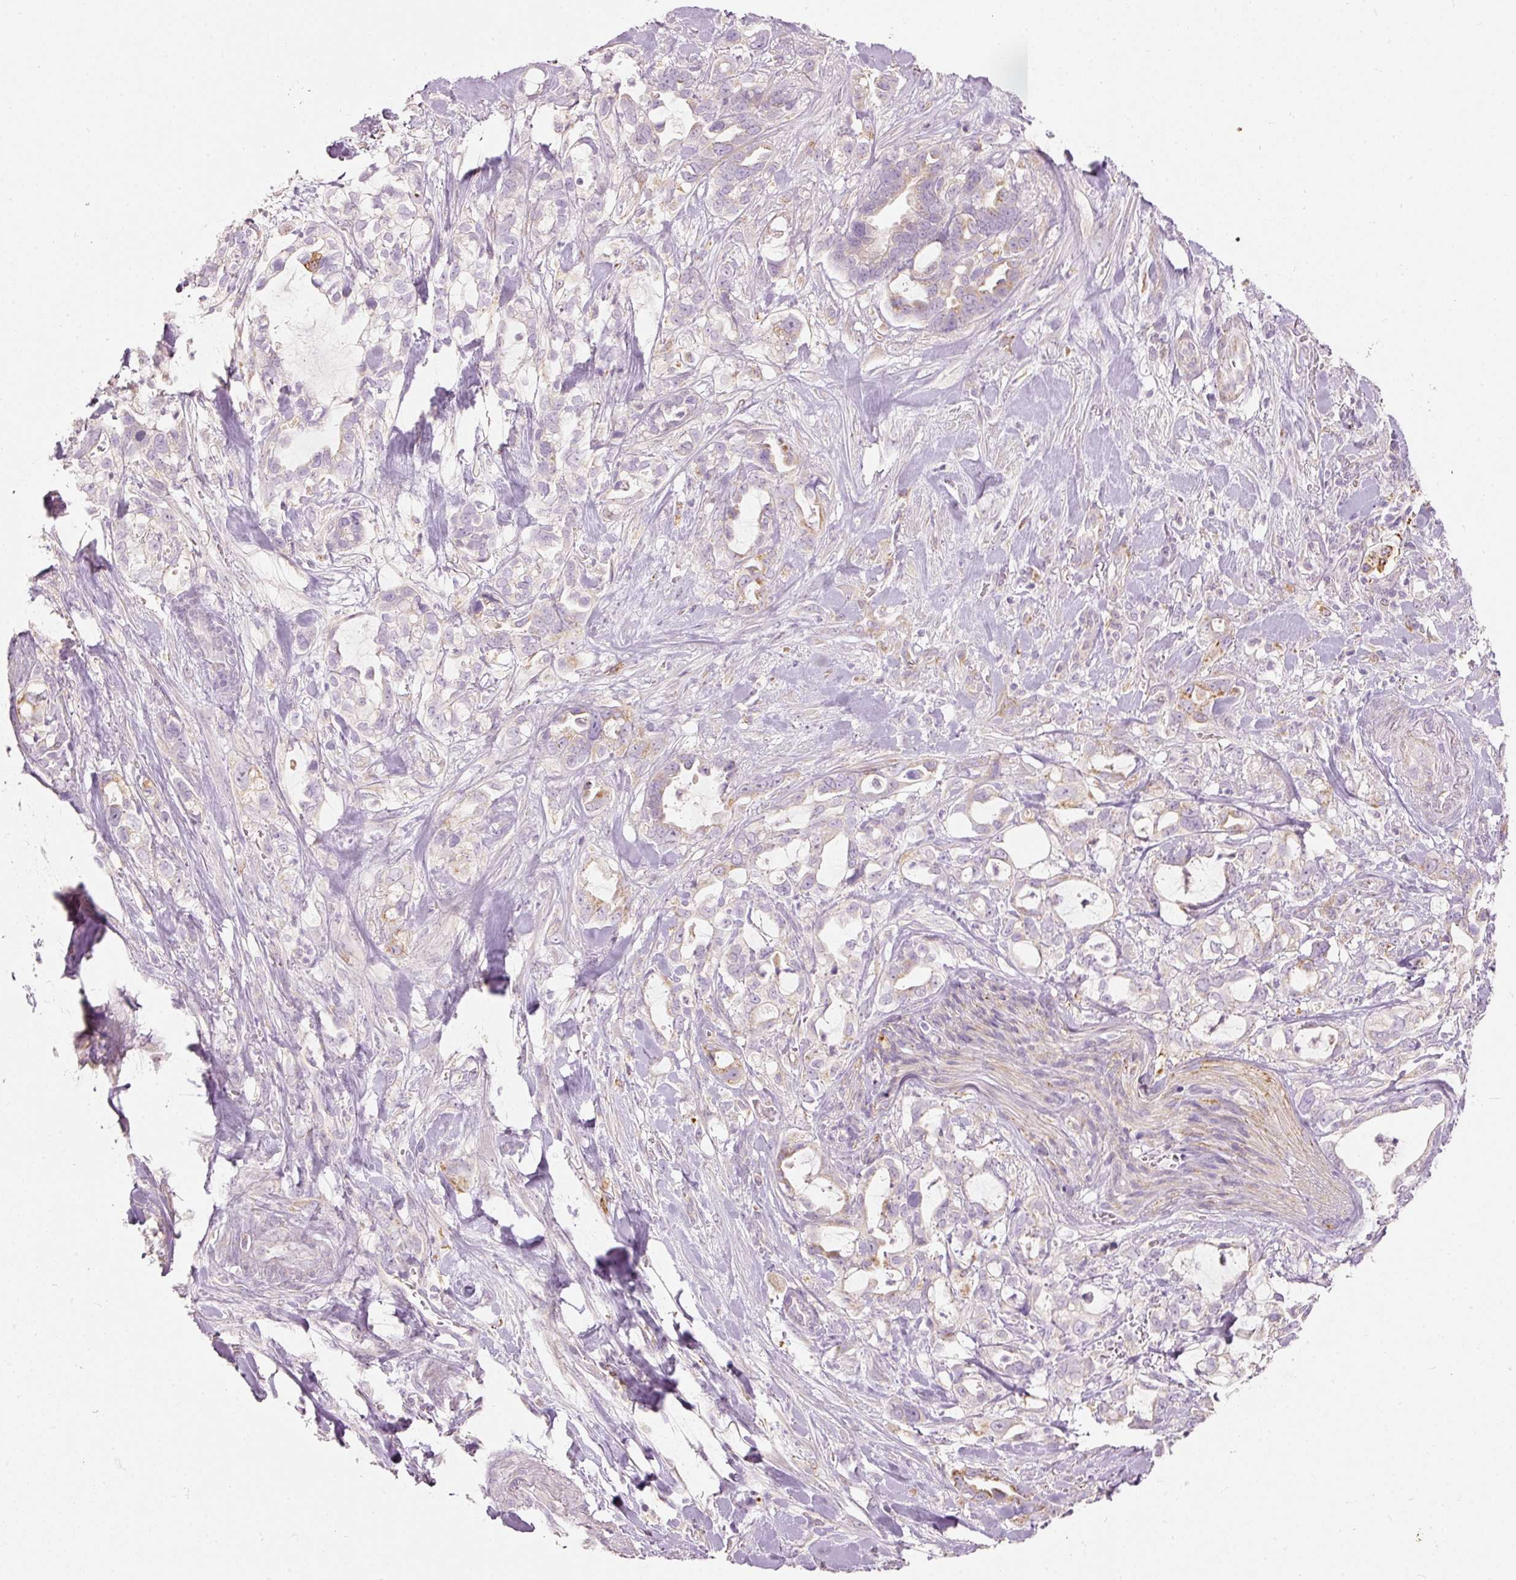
{"staining": {"intensity": "moderate", "quantity": "<25%", "location": "cytoplasmic/membranous"}, "tissue": "pancreatic cancer", "cell_type": "Tumor cells", "image_type": "cancer", "snomed": [{"axis": "morphology", "description": "Adenocarcinoma, NOS"}, {"axis": "topography", "description": "Pancreas"}], "caption": "The histopathology image displays a brown stain indicating the presence of a protein in the cytoplasmic/membranous of tumor cells in adenocarcinoma (pancreatic). Immunohistochemistry stains the protein of interest in brown and the nuclei are stained blue.", "gene": "MTHFD2", "patient": {"sex": "female", "age": 61}}